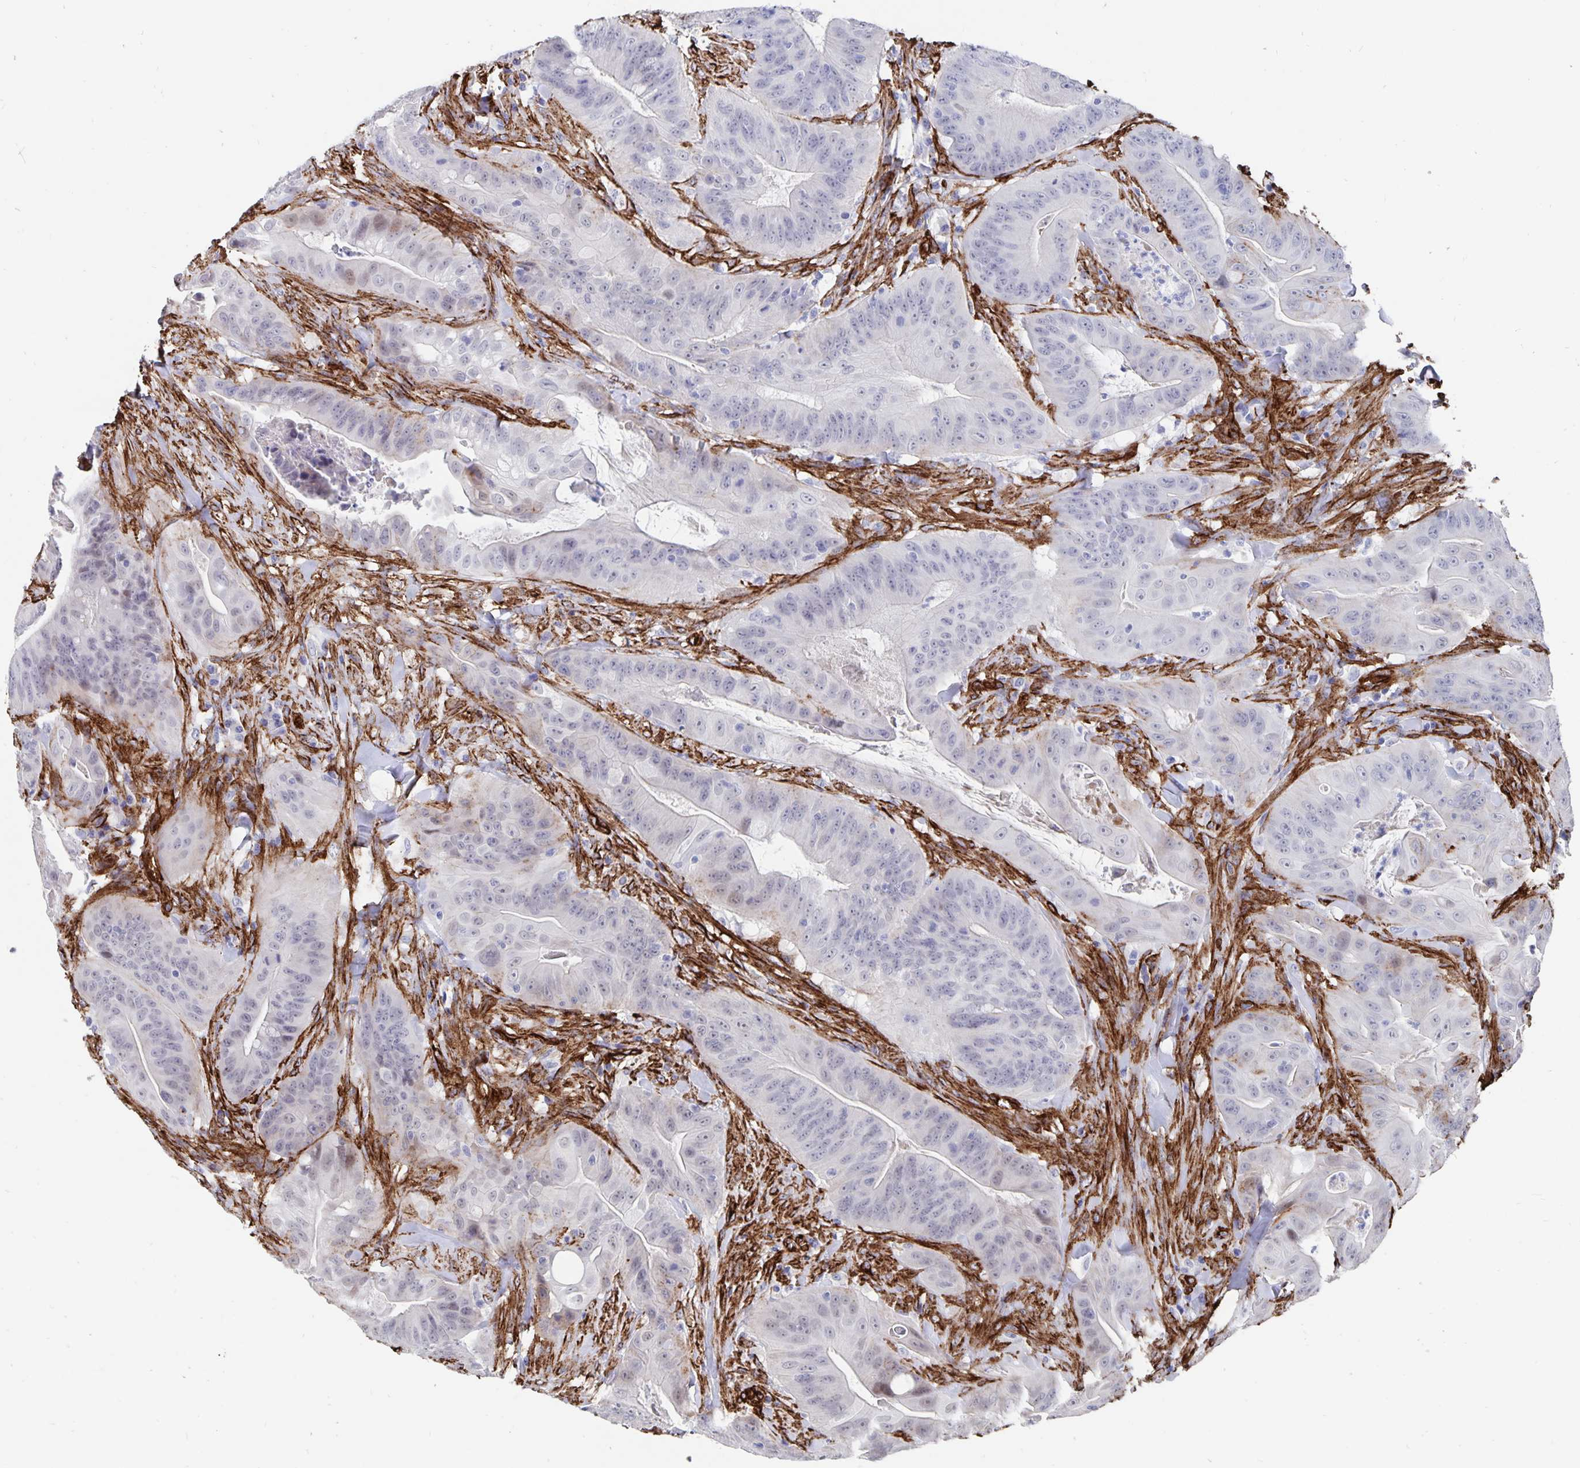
{"staining": {"intensity": "negative", "quantity": "none", "location": "none"}, "tissue": "colorectal cancer", "cell_type": "Tumor cells", "image_type": "cancer", "snomed": [{"axis": "morphology", "description": "Adenocarcinoma, NOS"}, {"axis": "topography", "description": "Colon"}], "caption": "An immunohistochemistry histopathology image of adenocarcinoma (colorectal) is shown. There is no staining in tumor cells of adenocarcinoma (colorectal).", "gene": "DCHS2", "patient": {"sex": "male", "age": 33}}